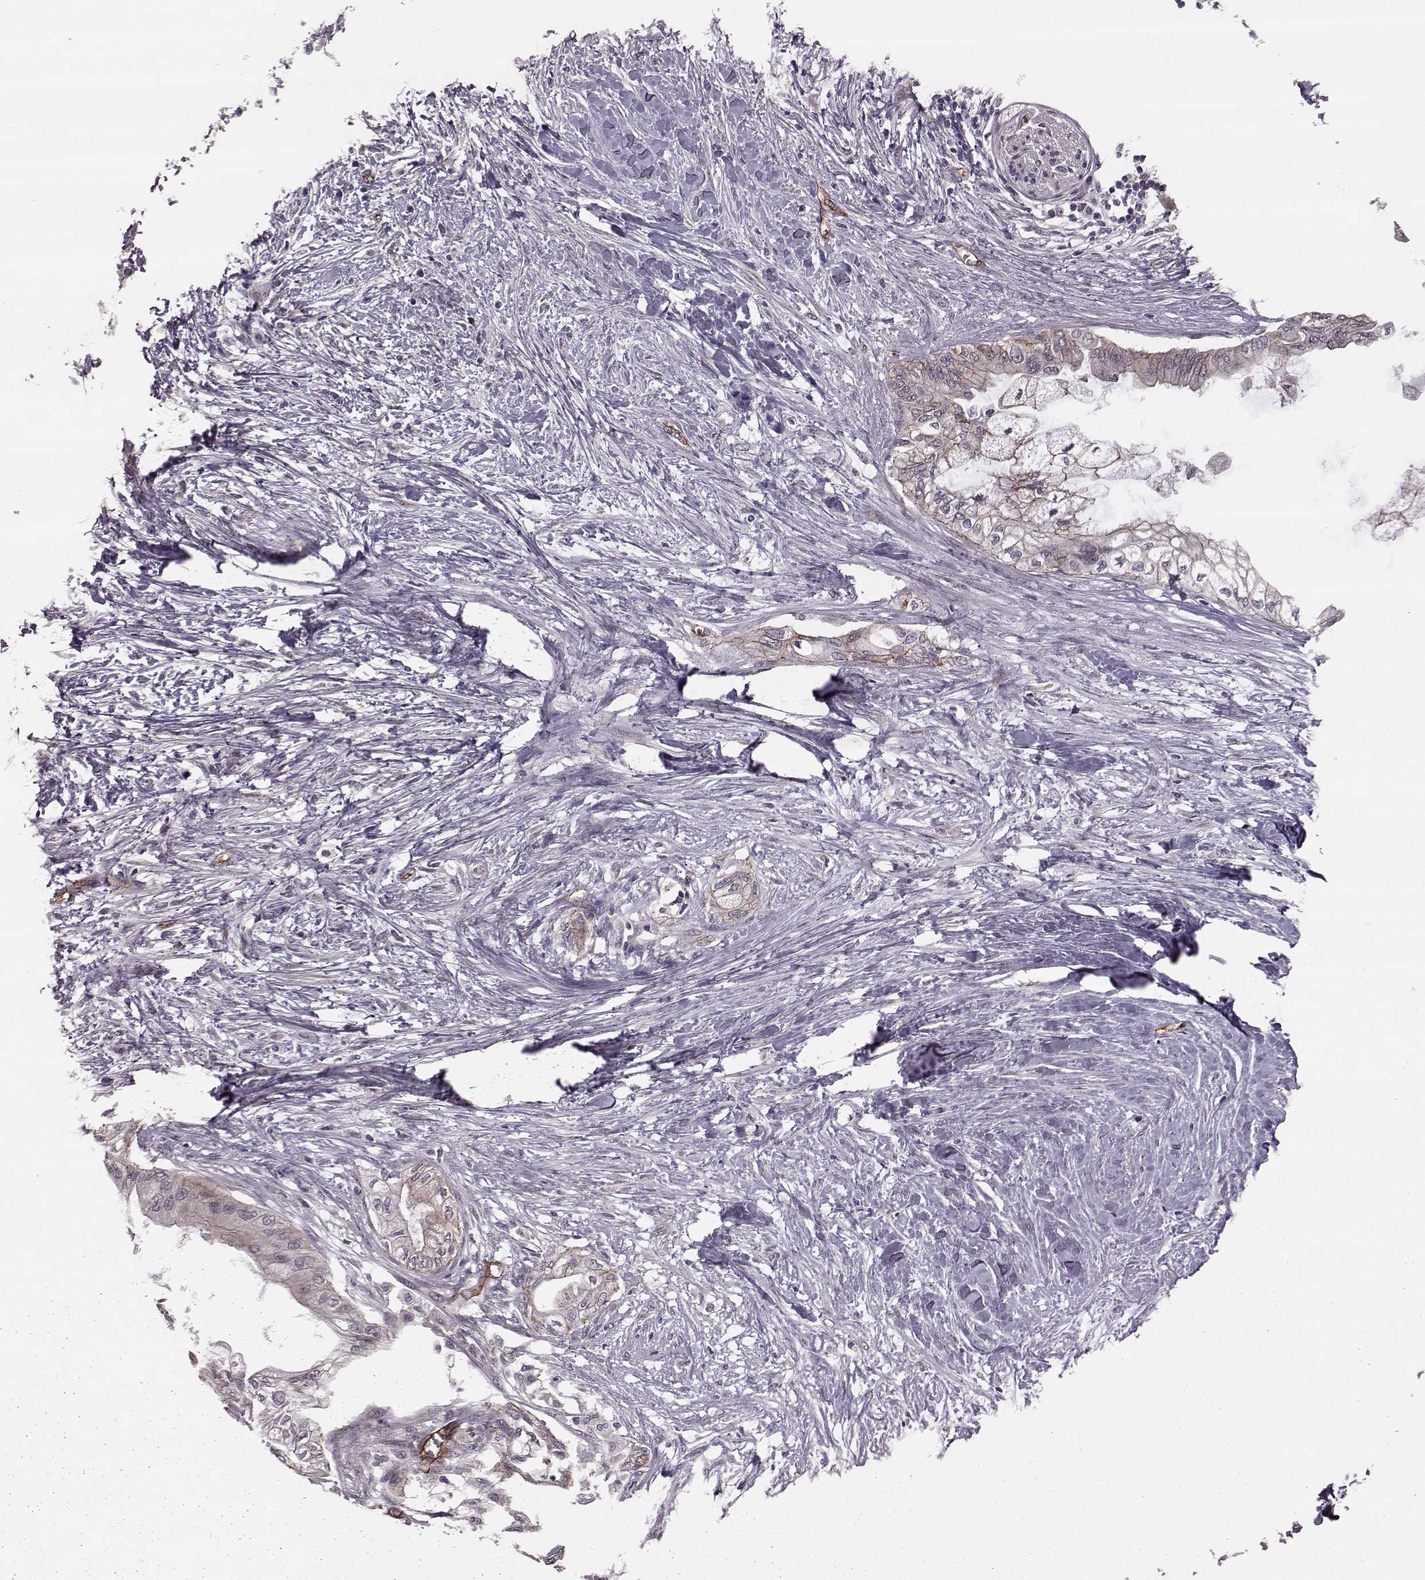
{"staining": {"intensity": "strong", "quantity": "<25%", "location": "cytoplasmic/membranous"}, "tissue": "pancreatic cancer", "cell_type": "Tumor cells", "image_type": "cancer", "snomed": [{"axis": "morphology", "description": "Normal tissue, NOS"}, {"axis": "morphology", "description": "Adenocarcinoma, NOS"}, {"axis": "topography", "description": "Pancreas"}, {"axis": "topography", "description": "Duodenum"}], "caption": "Brown immunohistochemical staining in human adenocarcinoma (pancreatic) shows strong cytoplasmic/membranous positivity in approximately <25% of tumor cells.", "gene": "SYNPO", "patient": {"sex": "female", "age": 60}}